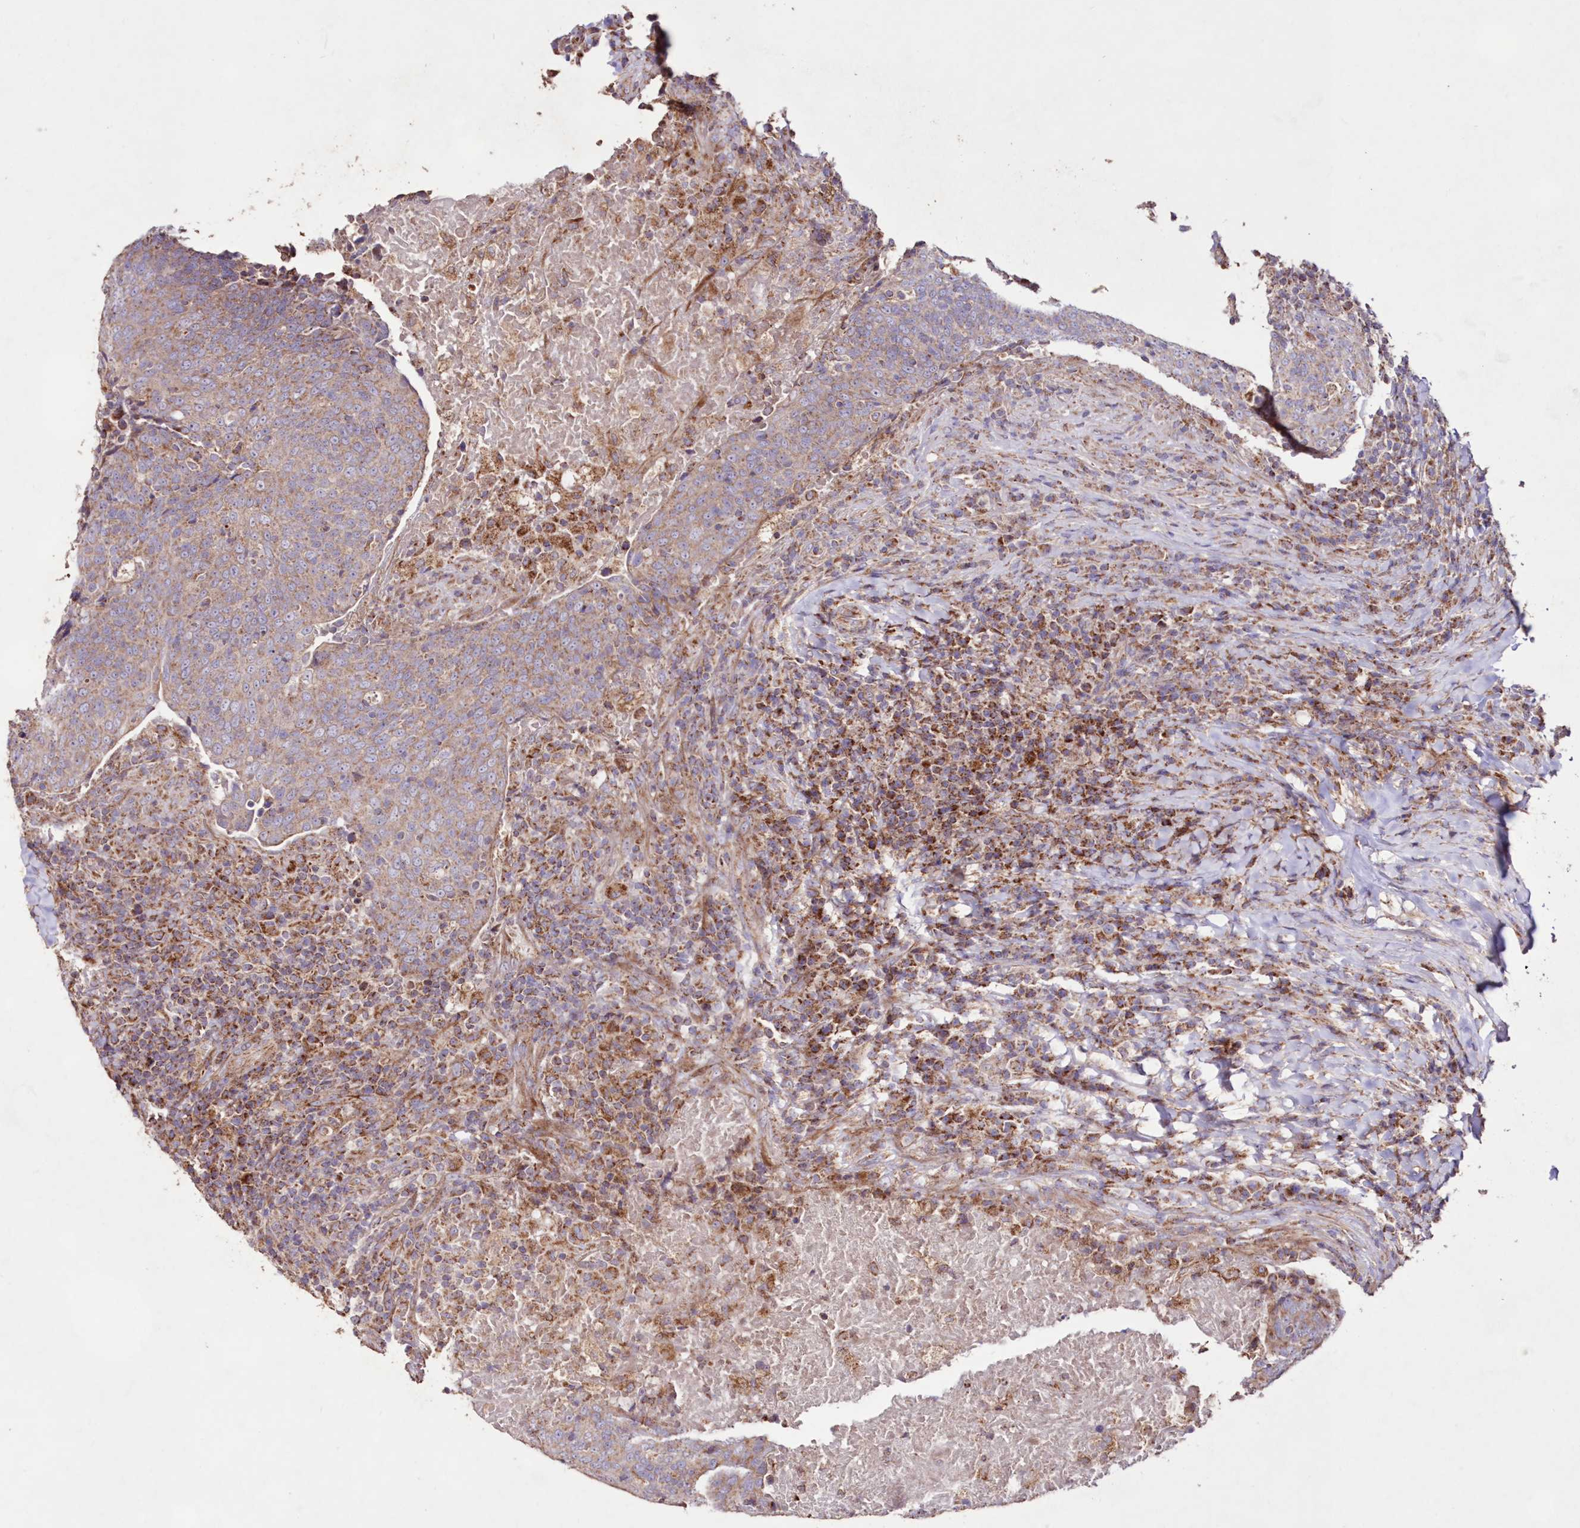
{"staining": {"intensity": "moderate", "quantity": "25%-75%", "location": "cytoplasmic/membranous"}, "tissue": "head and neck cancer", "cell_type": "Tumor cells", "image_type": "cancer", "snomed": [{"axis": "morphology", "description": "Squamous cell carcinoma, NOS"}, {"axis": "morphology", "description": "Squamous cell carcinoma, metastatic, NOS"}, {"axis": "topography", "description": "Lymph node"}, {"axis": "topography", "description": "Head-Neck"}], "caption": "This micrograph exhibits IHC staining of squamous cell carcinoma (head and neck), with medium moderate cytoplasmic/membranous positivity in approximately 25%-75% of tumor cells.", "gene": "HADHB", "patient": {"sex": "male", "age": 62}}